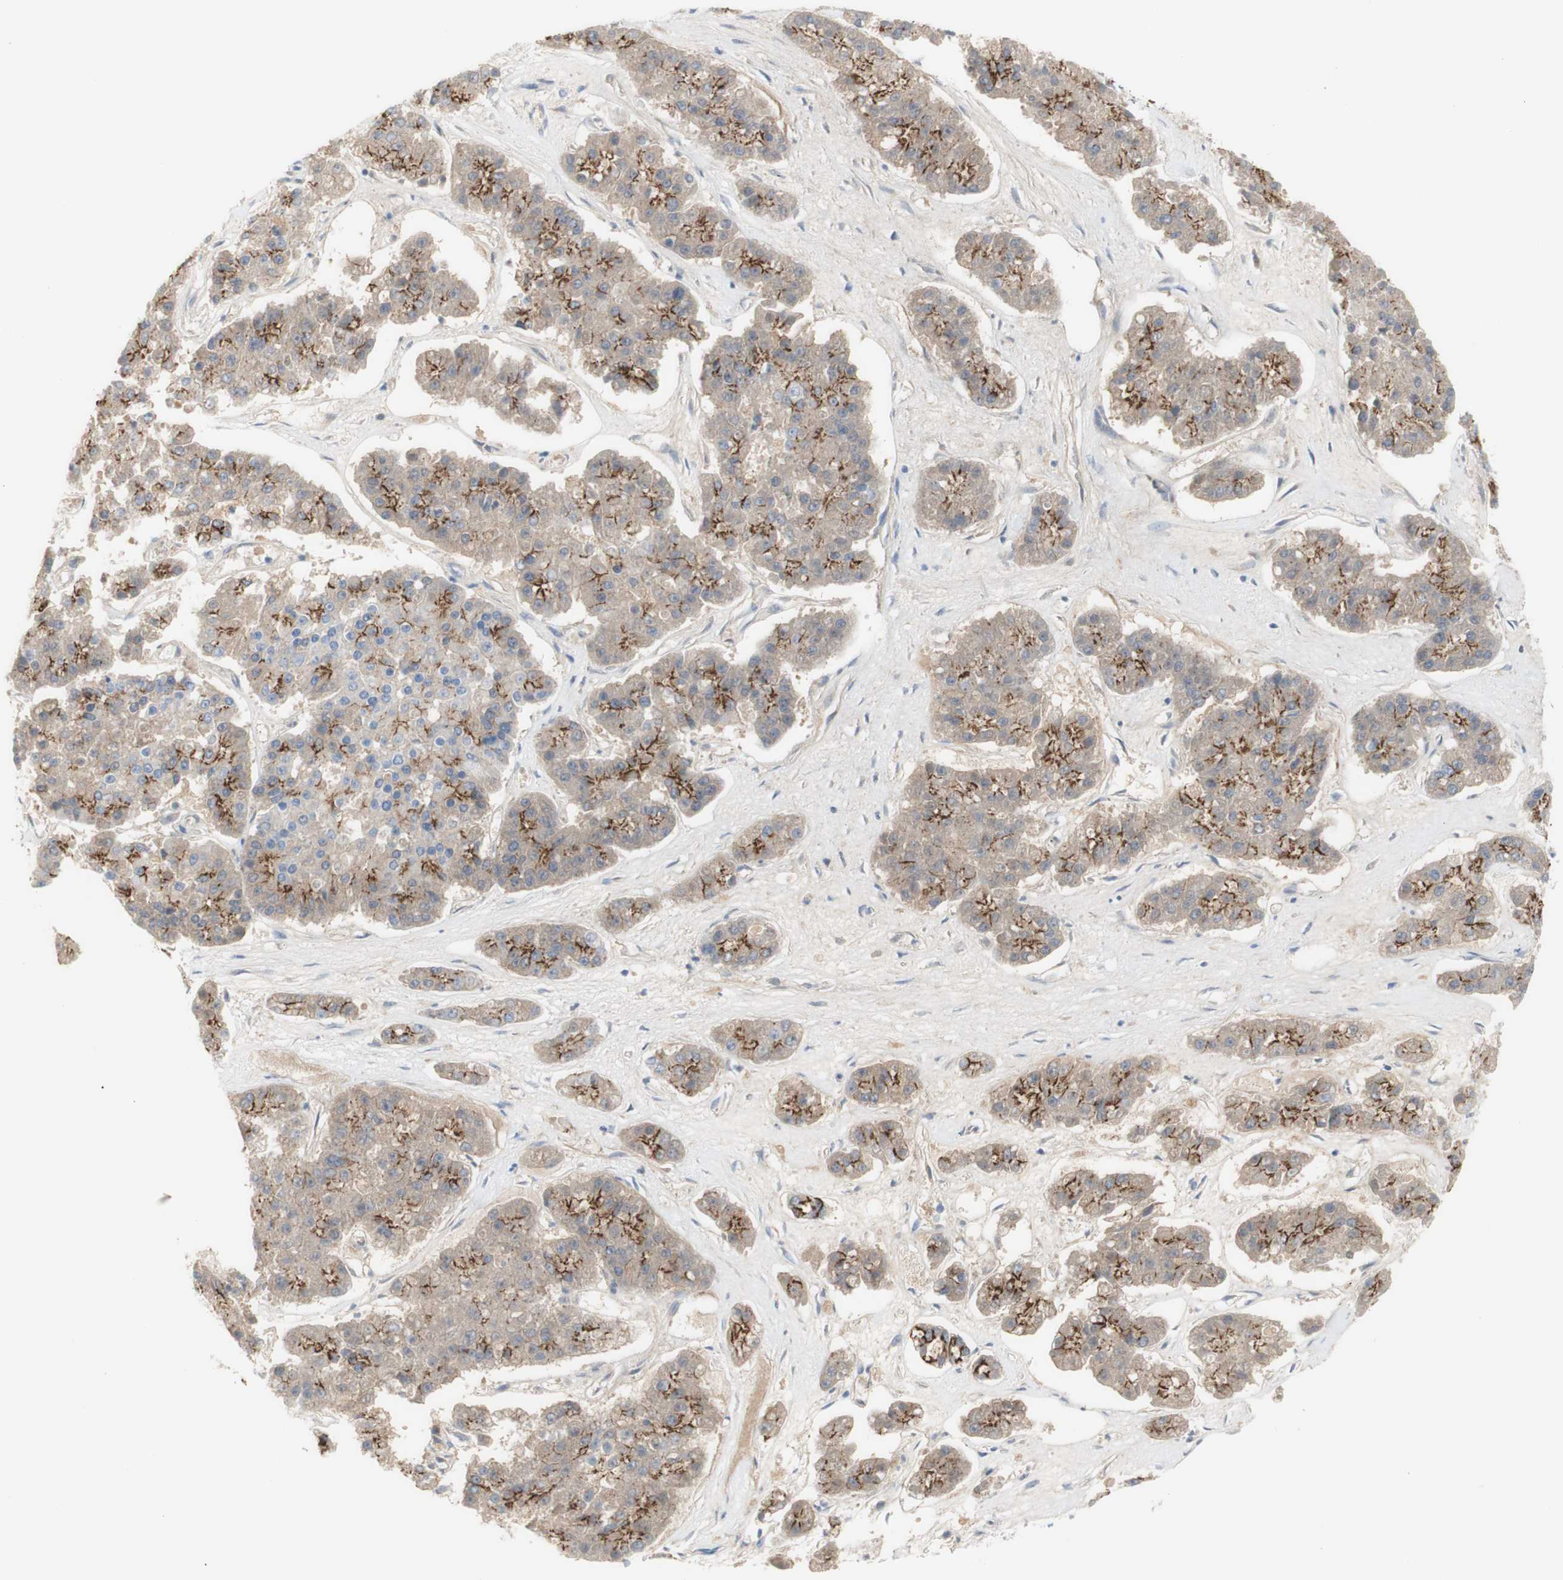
{"staining": {"intensity": "strong", "quantity": "25%-75%", "location": "cytoplasmic/membranous"}, "tissue": "pancreatic cancer", "cell_type": "Tumor cells", "image_type": "cancer", "snomed": [{"axis": "morphology", "description": "Adenocarcinoma, NOS"}, {"axis": "topography", "description": "Pancreas"}], "caption": "Approximately 25%-75% of tumor cells in human pancreatic adenocarcinoma show strong cytoplasmic/membranous protein expression as visualized by brown immunohistochemical staining.", "gene": "DSC2", "patient": {"sex": "male", "age": 50}}